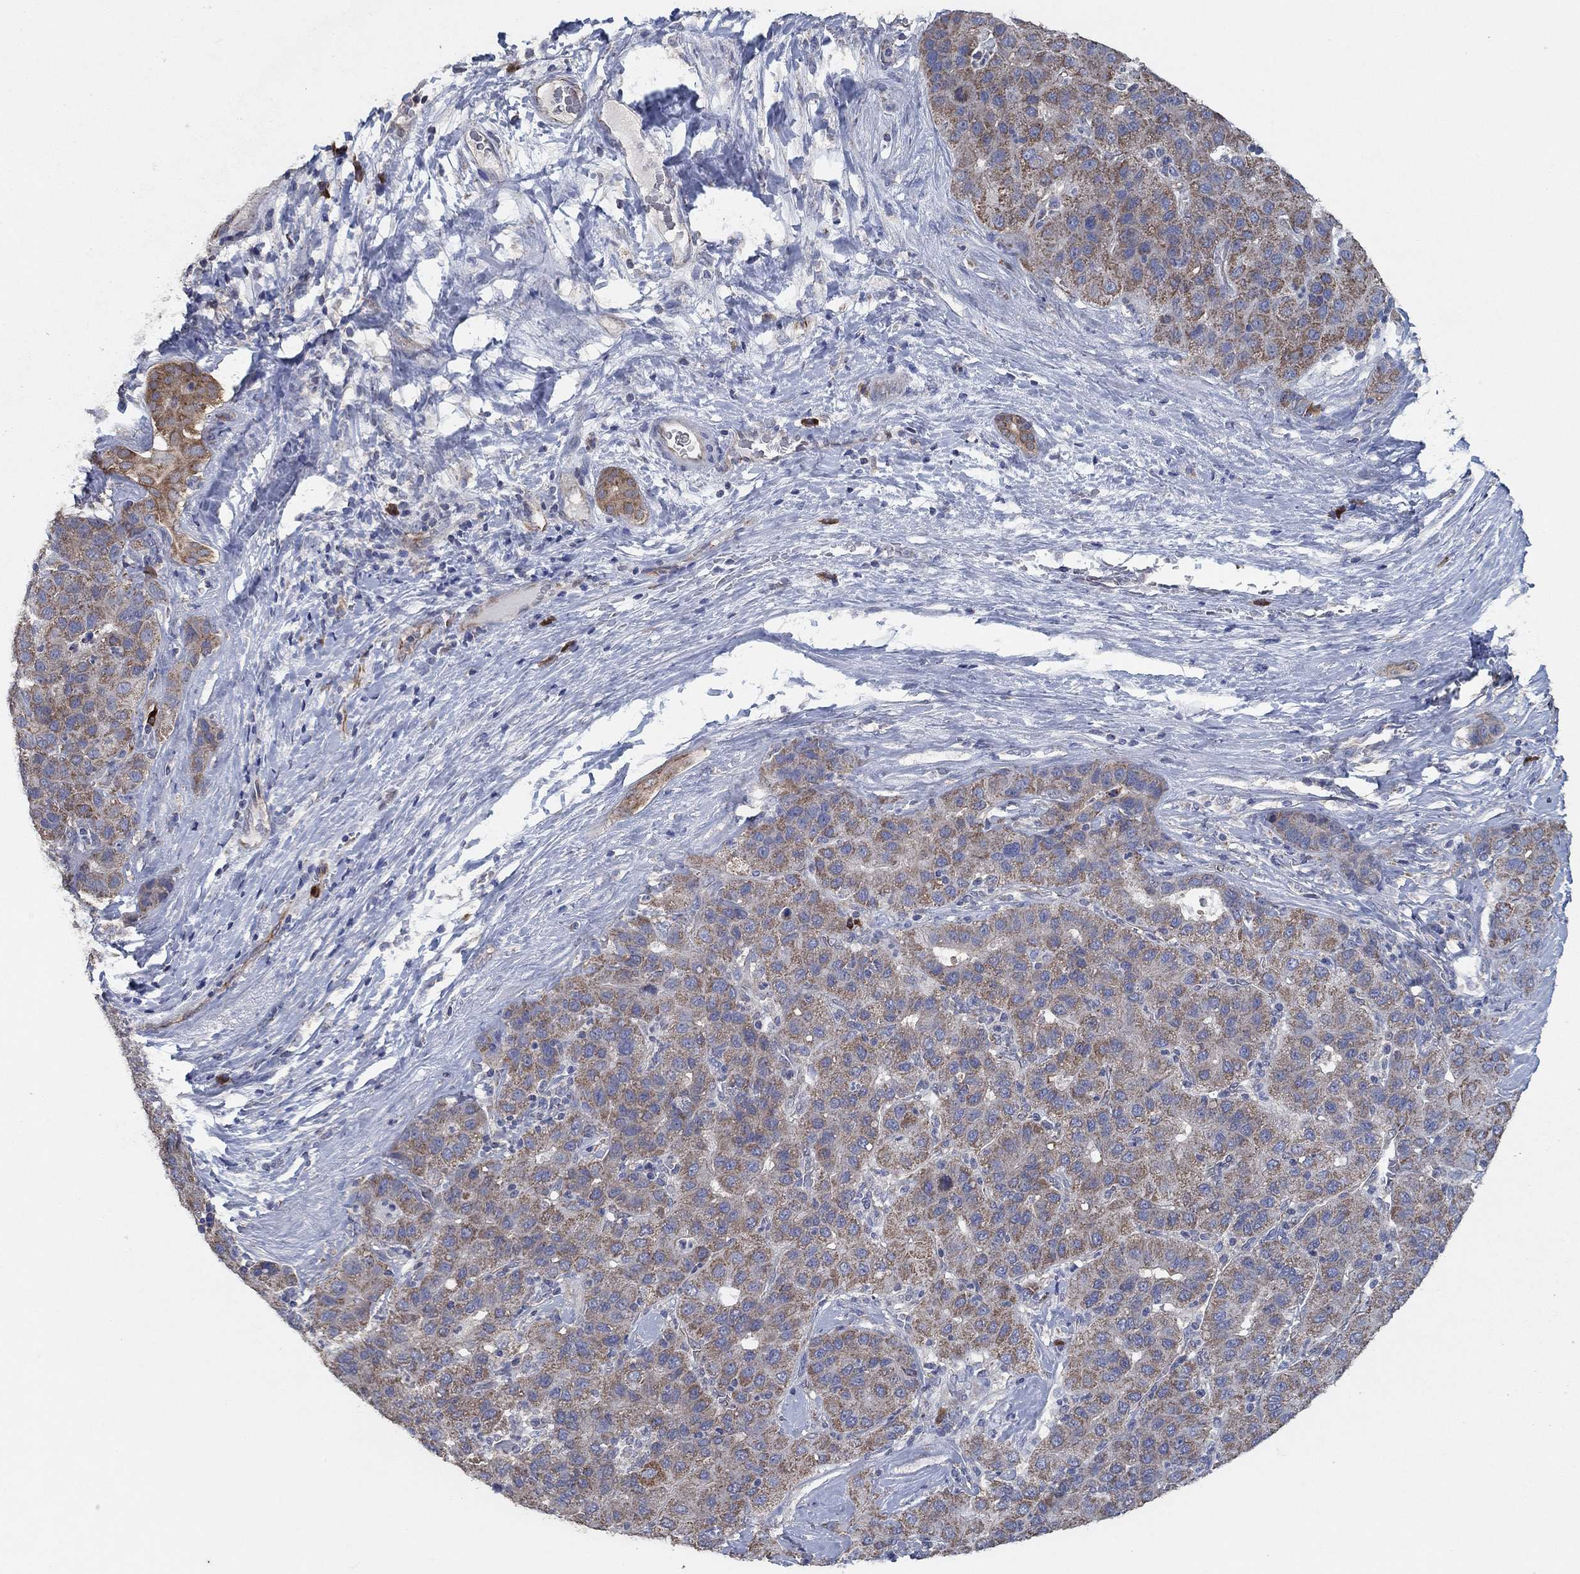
{"staining": {"intensity": "moderate", "quantity": ">75%", "location": "cytoplasmic/membranous"}, "tissue": "liver cancer", "cell_type": "Tumor cells", "image_type": "cancer", "snomed": [{"axis": "morphology", "description": "Carcinoma, Hepatocellular, NOS"}, {"axis": "topography", "description": "Liver"}], "caption": "DAB (3,3'-diaminobenzidine) immunohistochemical staining of hepatocellular carcinoma (liver) exhibits moderate cytoplasmic/membranous protein expression in approximately >75% of tumor cells.", "gene": "HID1", "patient": {"sex": "male", "age": 65}}